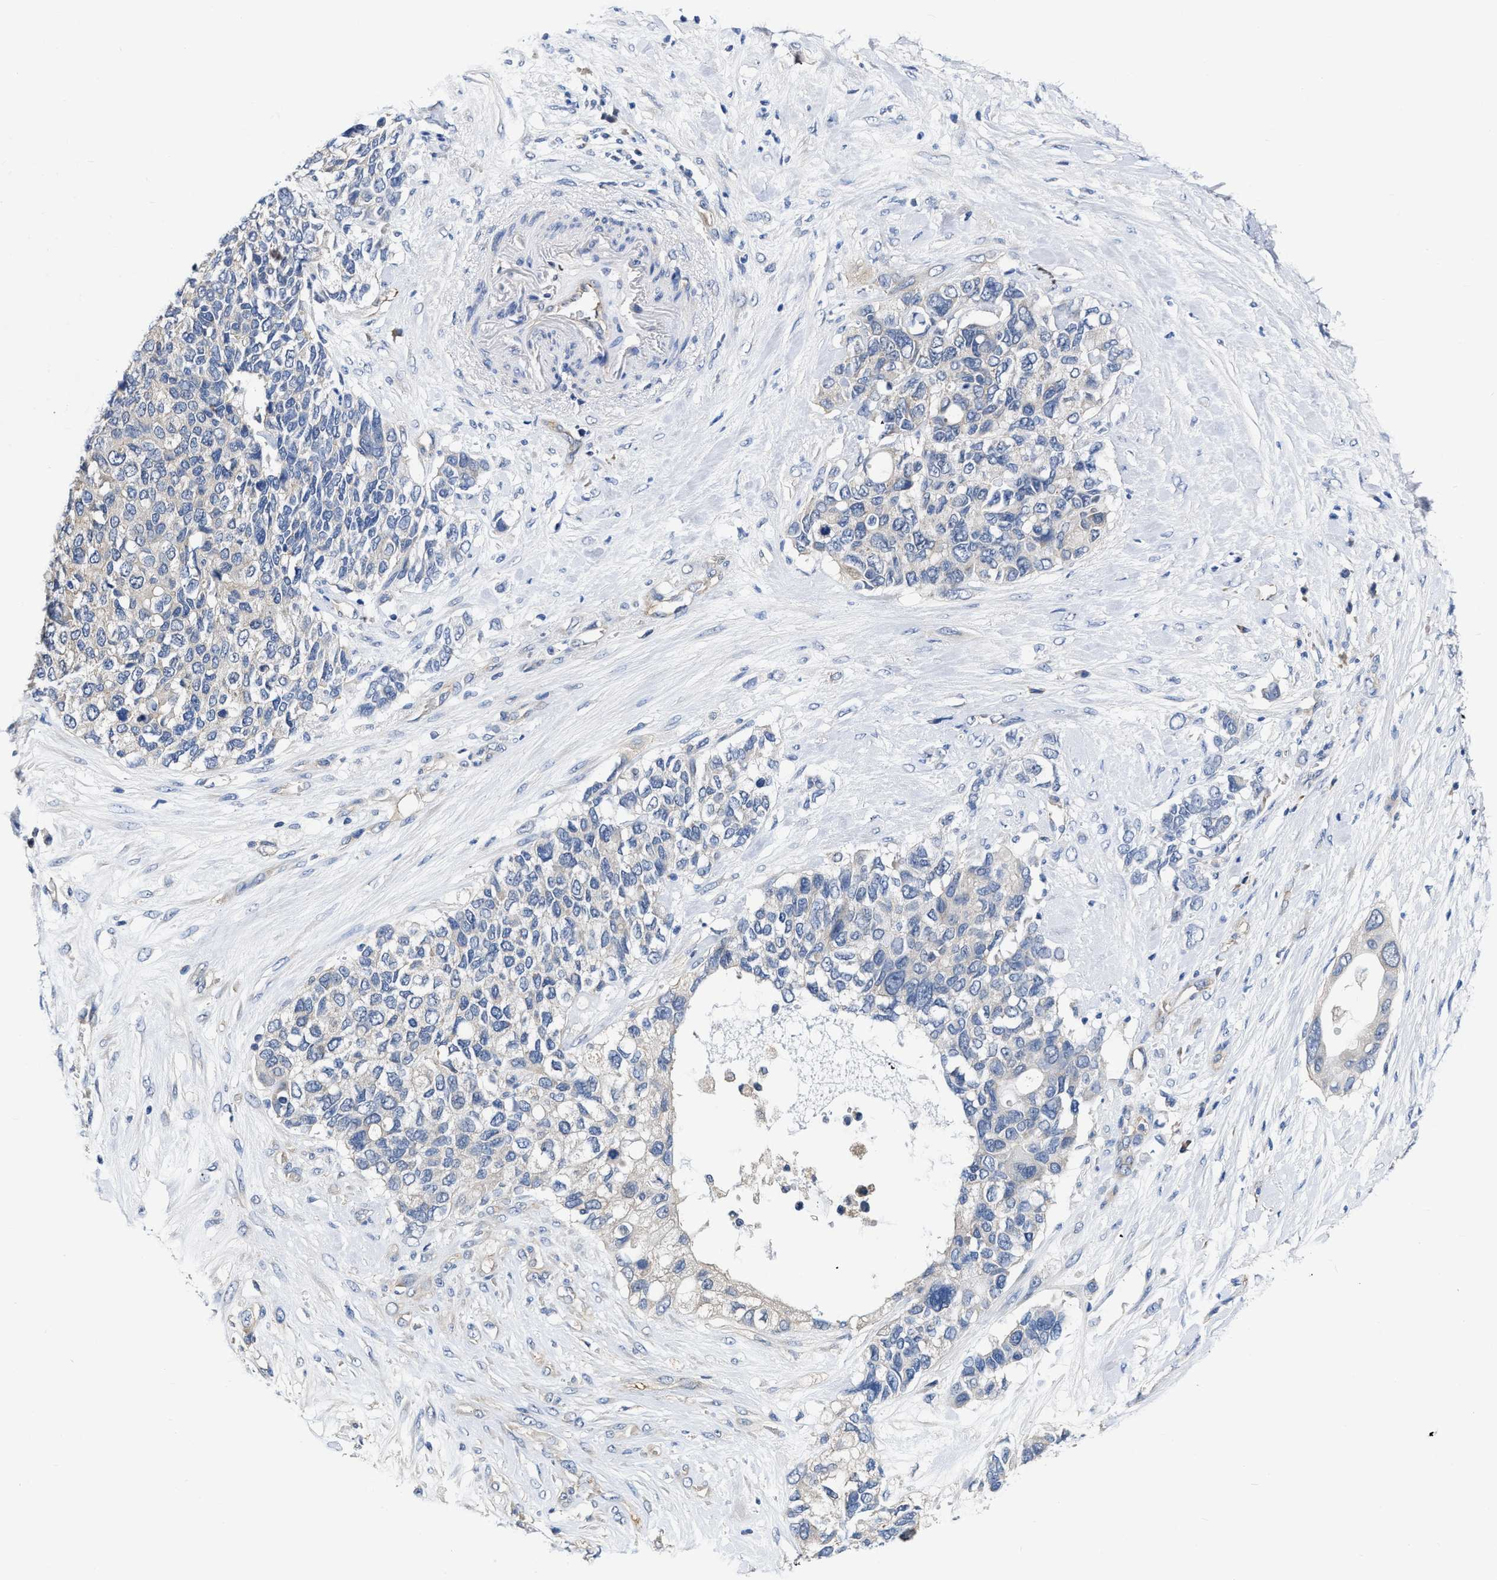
{"staining": {"intensity": "negative", "quantity": "none", "location": "none"}, "tissue": "pancreatic cancer", "cell_type": "Tumor cells", "image_type": "cancer", "snomed": [{"axis": "morphology", "description": "Adenocarcinoma, NOS"}, {"axis": "topography", "description": "Pancreas"}], "caption": "A histopathology image of human pancreatic cancer is negative for staining in tumor cells.", "gene": "C22orf42", "patient": {"sex": "female", "age": 56}}